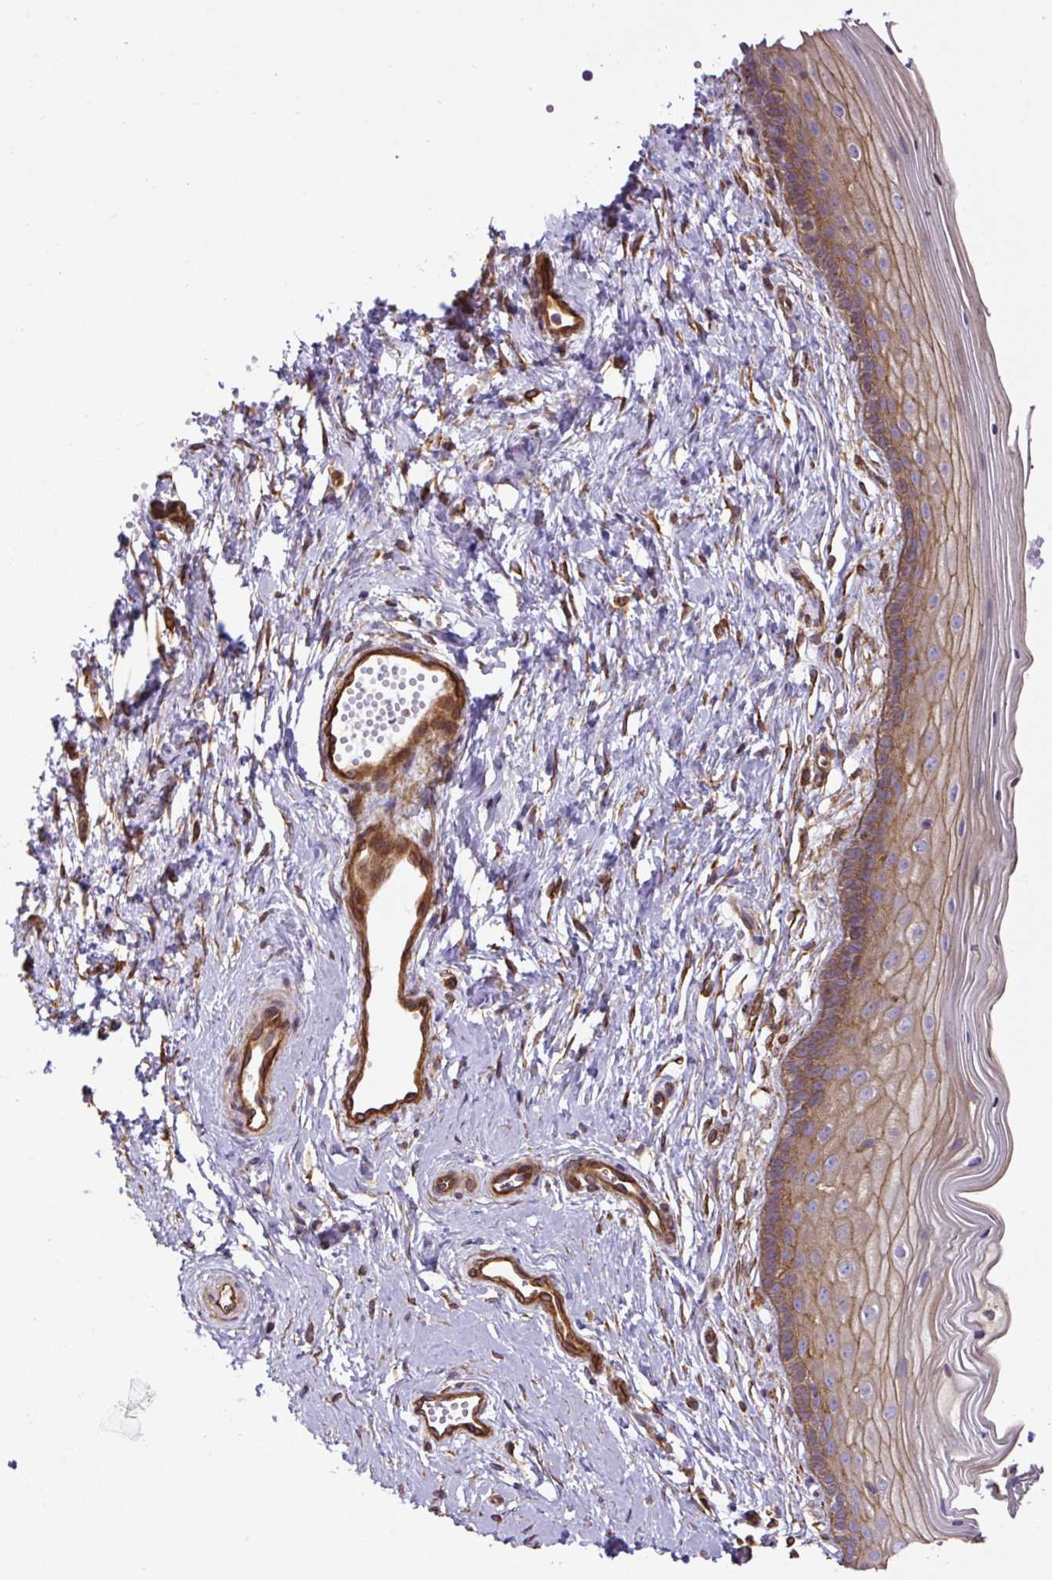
{"staining": {"intensity": "moderate", "quantity": "25%-75%", "location": "cytoplasmic/membranous"}, "tissue": "vagina", "cell_type": "Squamous epithelial cells", "image_type": "normal", "snomed": [{"axis": "morphology", "description": "Normal tissue, NOS"}, {"axis": "topography", "description": "Vagina"}], "caption": "Protein expression analysis of benign human vagina reveals moderate cytoplasmic/membranous expression in about 25%-75% of squamous epithelial cells.", "gene": "DCTN1", "patient": {"sex": "female", "age": 38}}